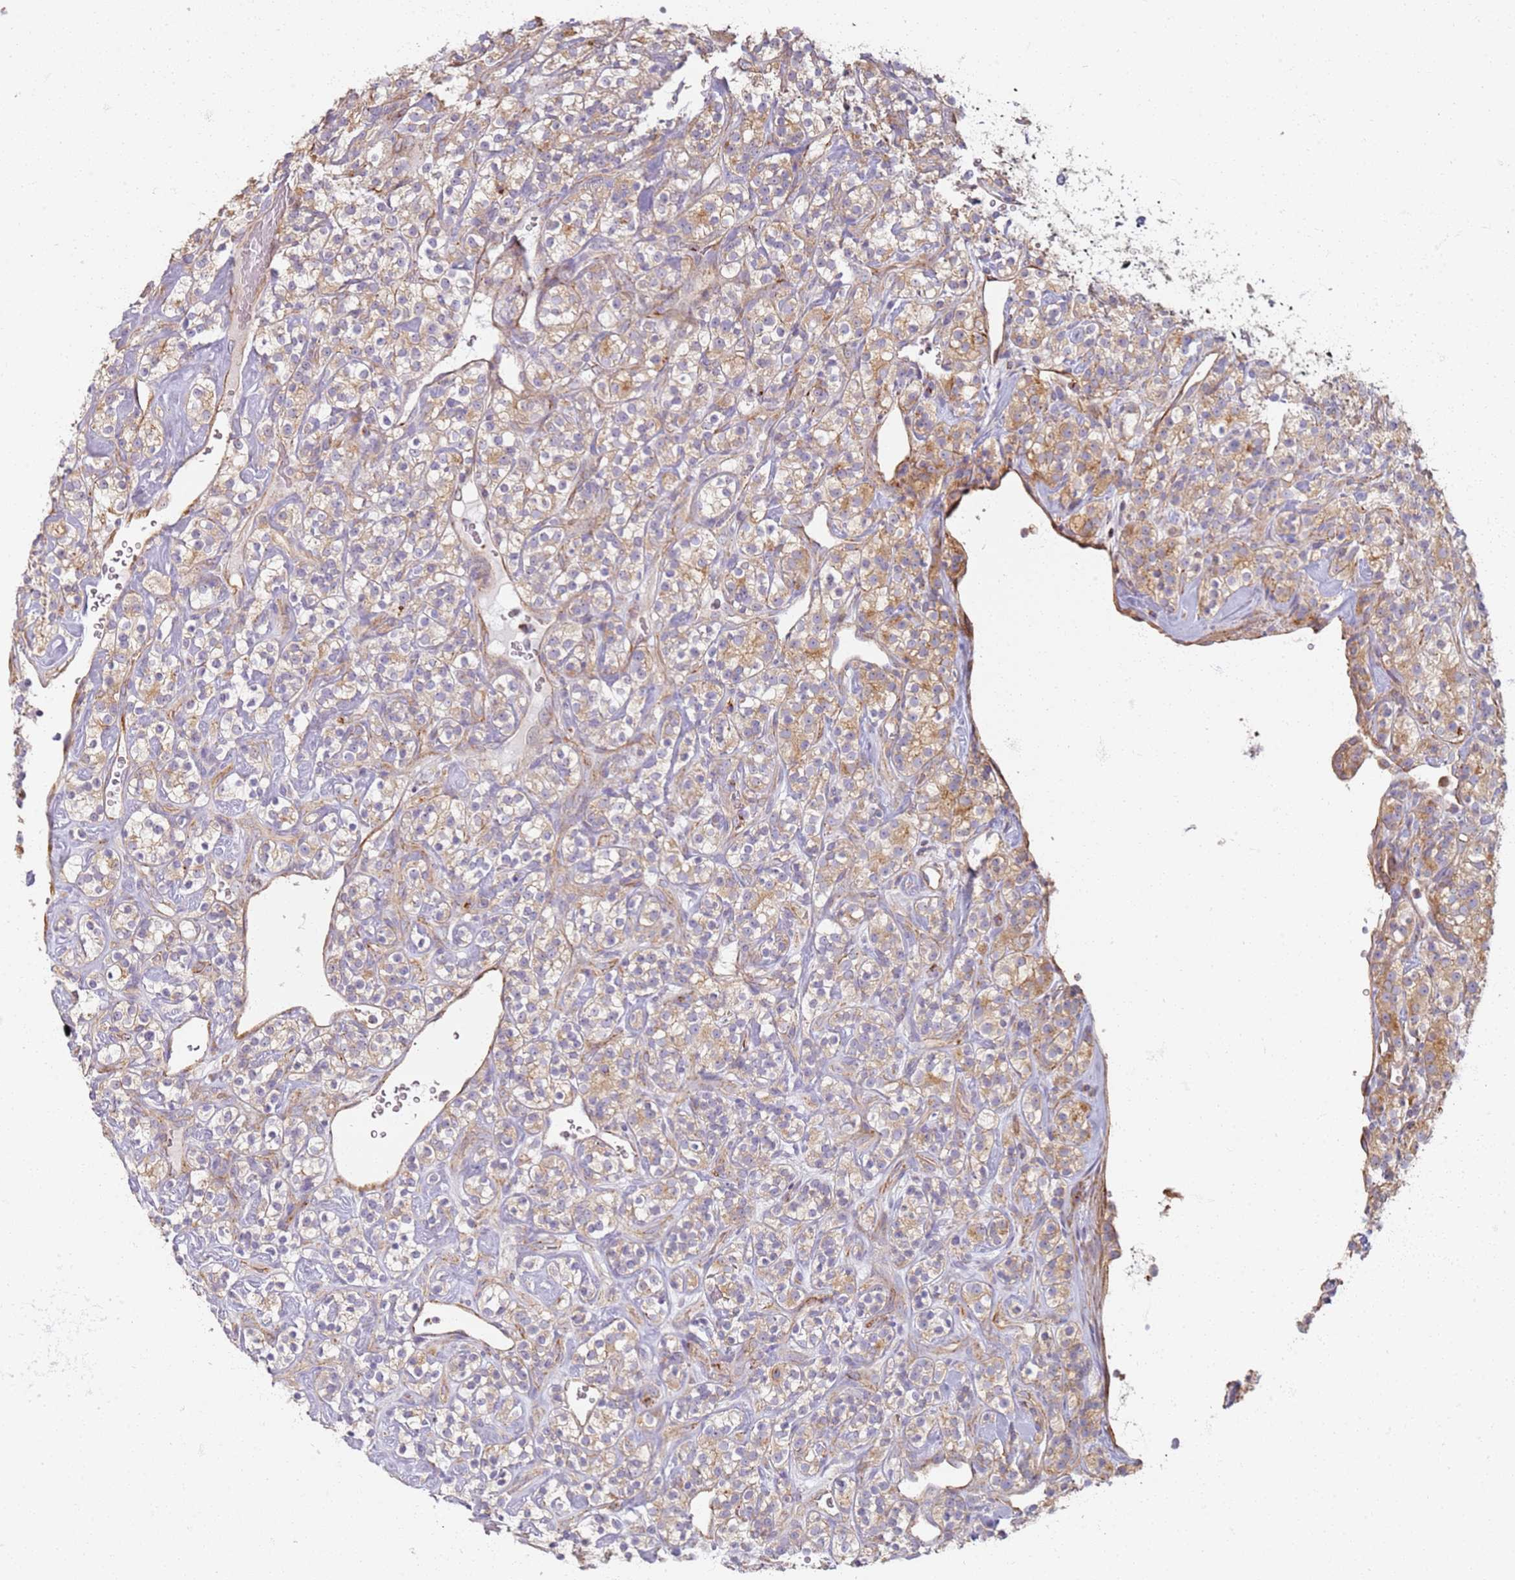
{"staining": {"intensity": "moderate", "quantity": ">75%", "location": "cytoplasmic/membranous"}, "tissue": "renal cancer", "cell_type": "Tumor cells", "image_type": "cancer", "snomed": [{"axis": "morphology", "description": "Adenocarcinoma, NOS"}, {"axis": "topography", "description": "Kidney"}], "caption": "Moderate cytoplasmic/membranous staining is seen in approximately >75% of tumor cells in adenocarcinoma (renal).", "gene": "PROKR2", "patient": {"sex": "male", "age": 77}}